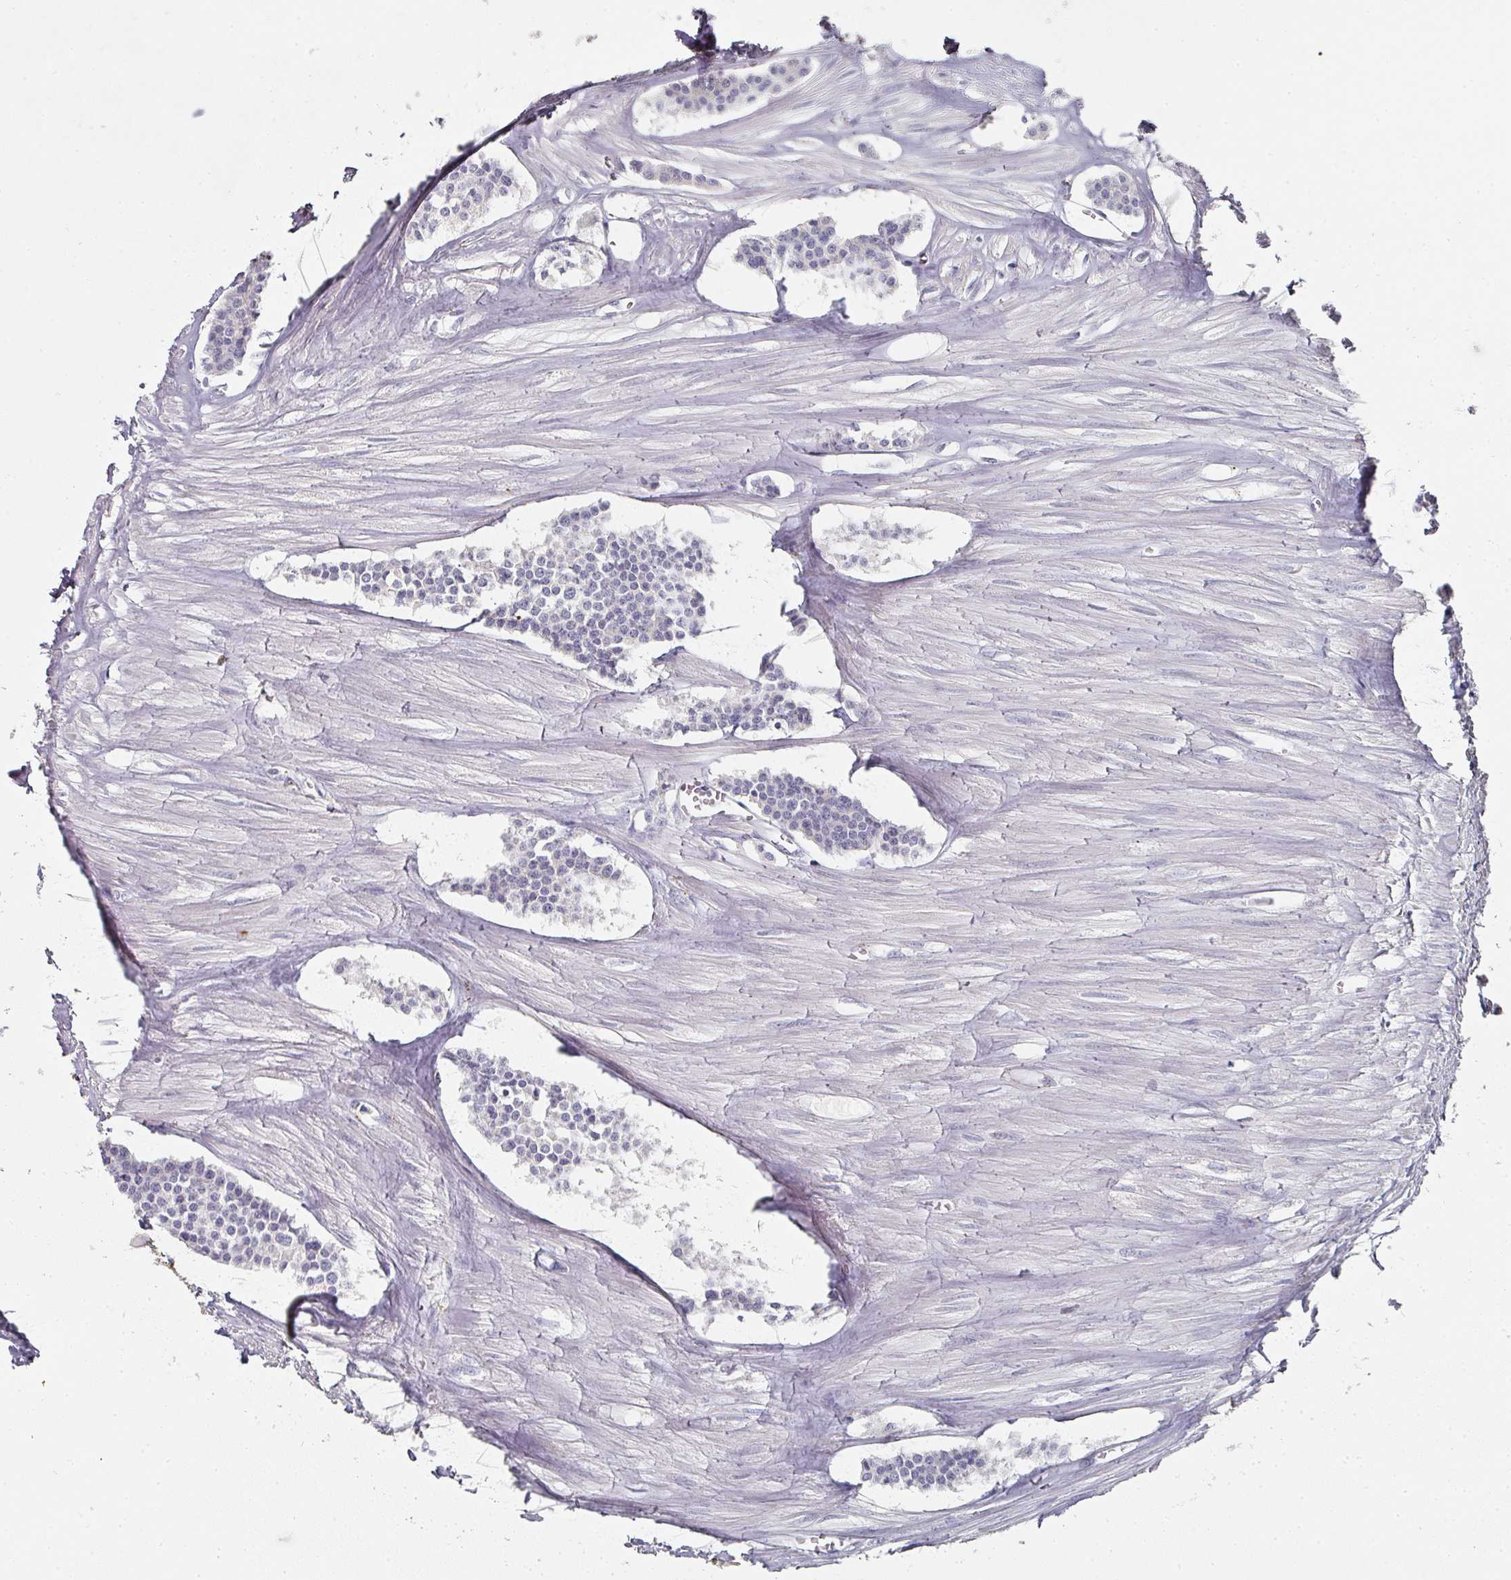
{"staining": {"intensity": "negative", "quantity": "none", "location": "none"}, "tissue": "carcinoid", "cell_type": "Tumor cells", "image_type": "cancer", "snomed": [{"axis": "morphology", "description": "Carcinoid, malignant, NOS"}, {"axis": "topography", "description": "Small intestine"}], "caption": "Human malignant carcinoid stained for a protein using IHC demonstrates no staining in tumor cells.", "gene": "CAMP", "patient": {"sex": "male", "age": 60}}